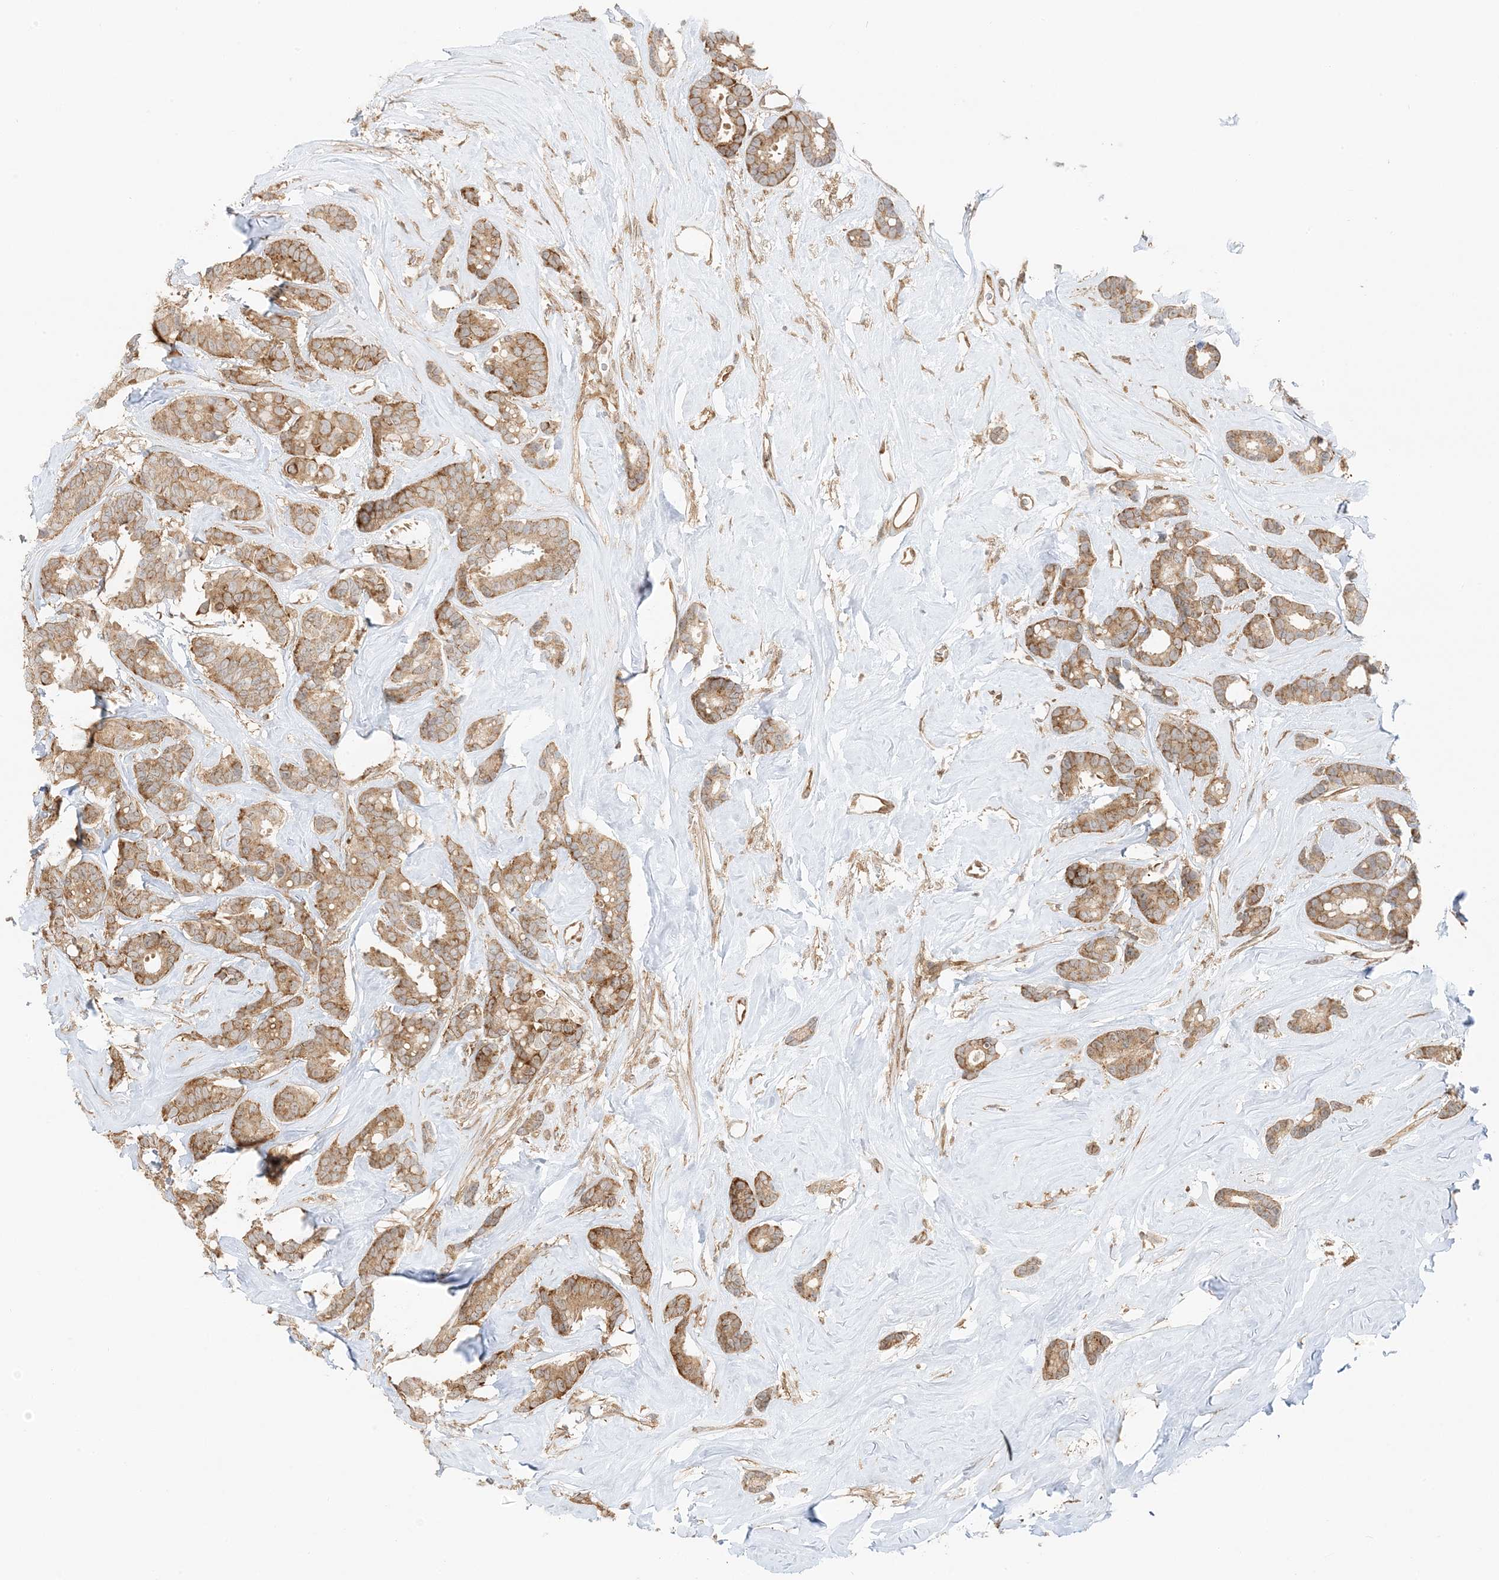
{"staining": {"intensity": "moderate", "quantity": ">75%", "location": "cytoplasmic/membranous"}, "tissue": "breast cancer", "cell_type": "Tumor cells", "image_type": "cancer", "snomed": [{"axis": "morphology", "description": "Duct carcinoma"}, {"axis": "topography", "description": "Breast"}], "caption": "A medium amount of moderate cytoplasmic/membranous expression is identified in approximately >75% of tumor cells in breast intraductal carcinoma tissue.", "gene": "UBAP2L", "patient": {"sex": "female", "age": 87}}